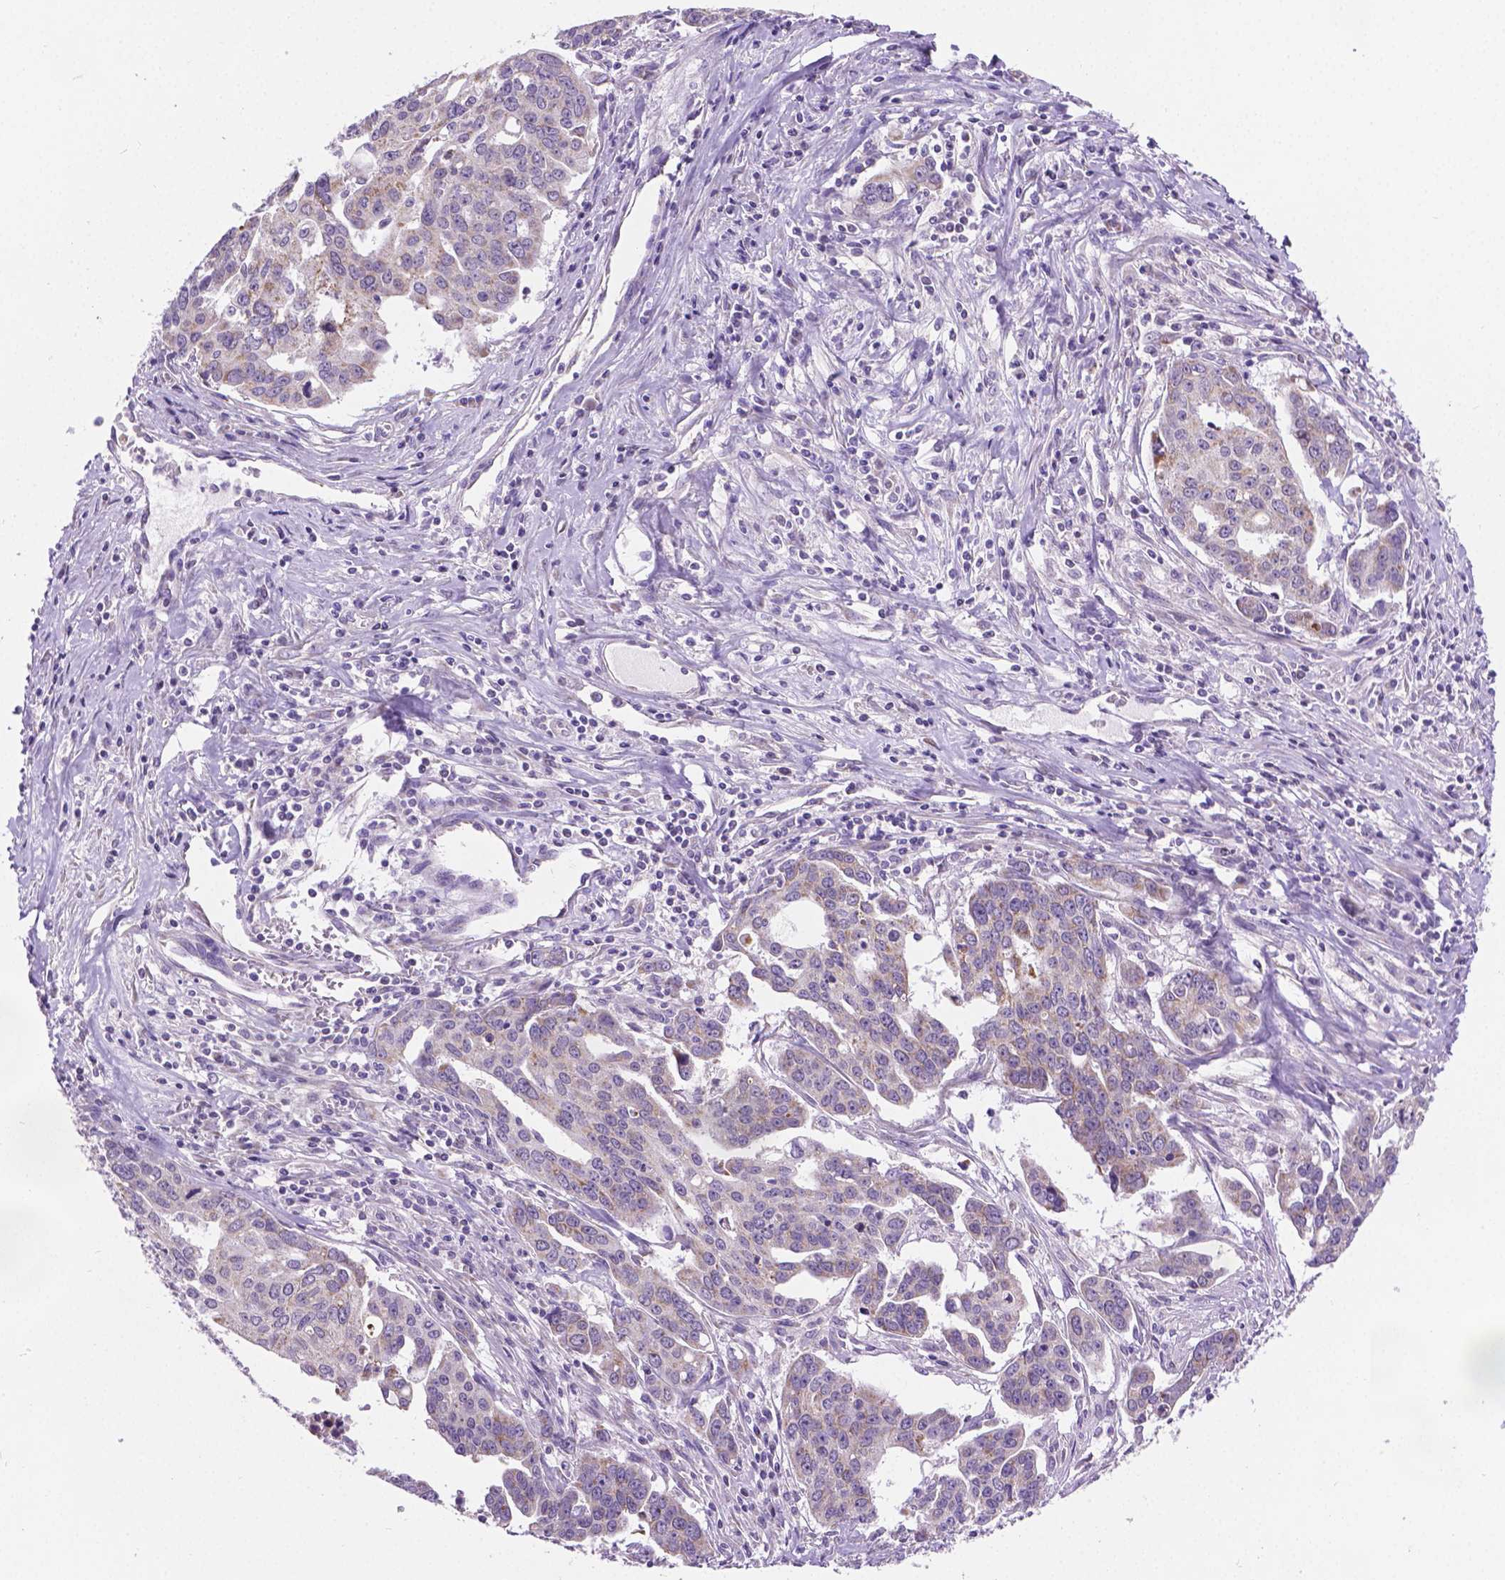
{"staining": {"intensity": "negative", "quantity": "none", "location": "none"}, "tissue": "ovarian cancer", "cell_type": "Tumor cells", "image_type": "cancer", "snomed": [{"axis": "morphology", "description": "Carcinoma, endometroid"}, {"axis": "topography", "description": "Ovary"}], "caption": "Endometroid carcinoma (ovarian) stained for a protein using IHC shows no positivity tumor cells.", "gene": "CSPG5", "patient": {"sex": "female", "age": 78}}